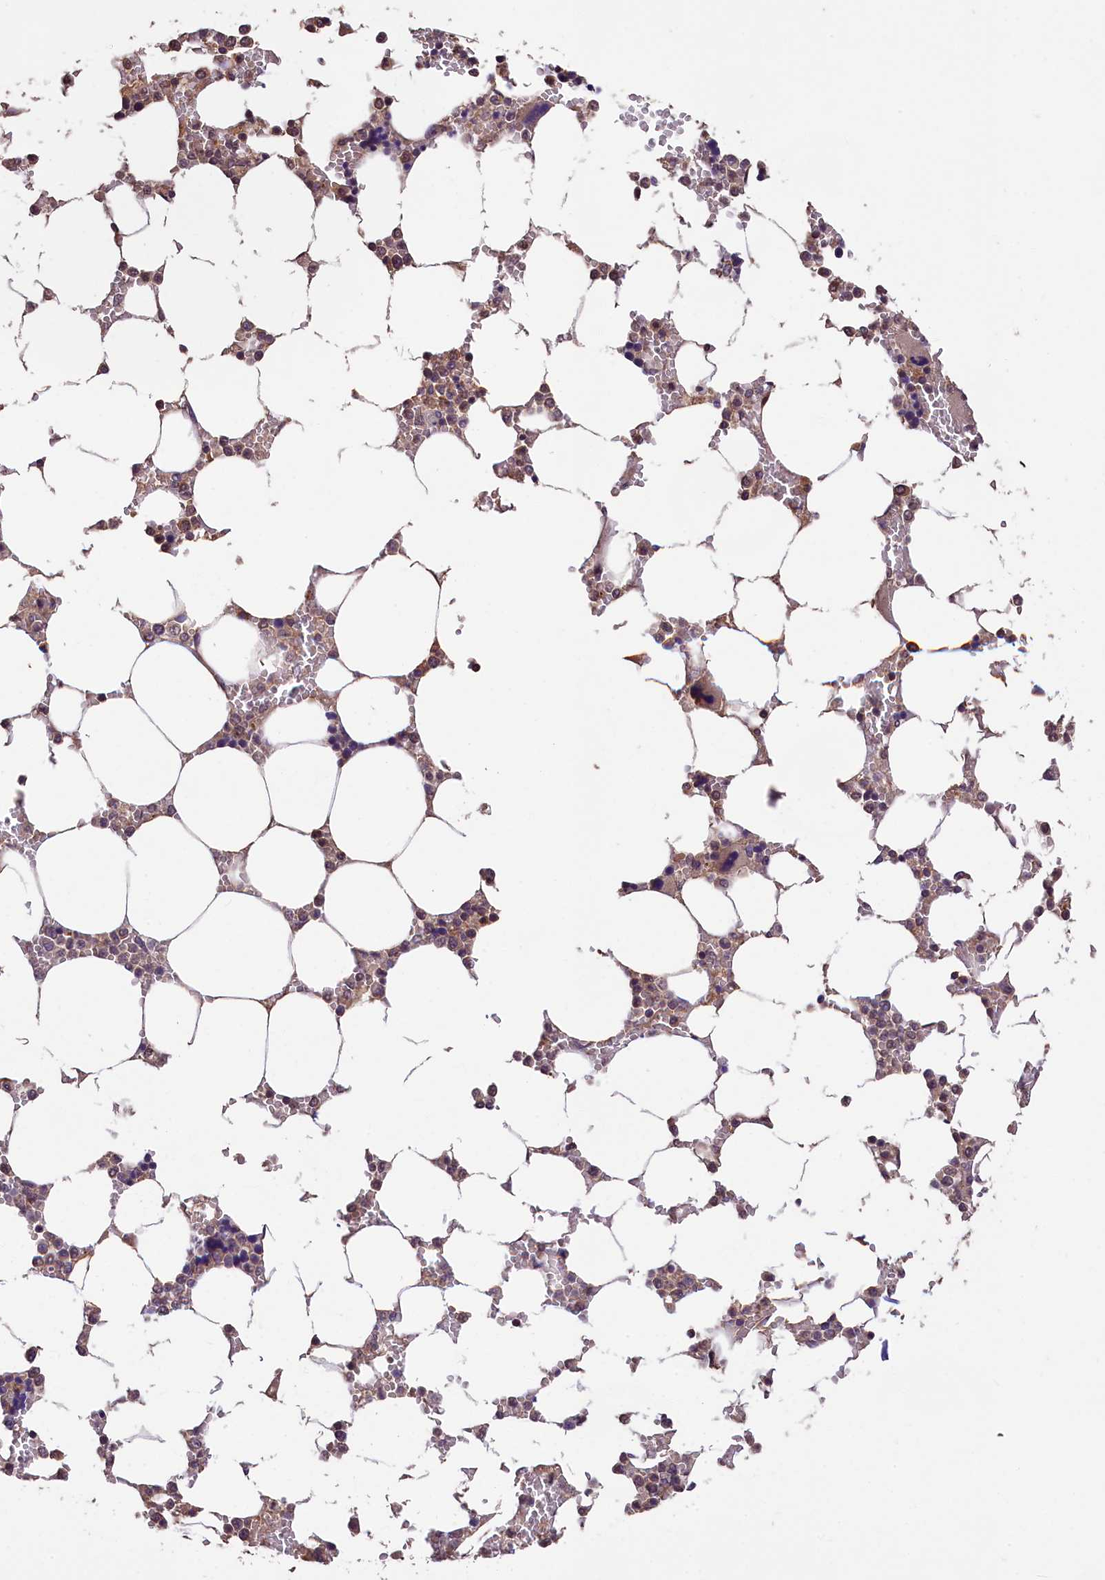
{"staining": {"intensity": "moderate", "quantity": "25%-75%", "location": "cytoplasmic/membranous"}, "tissue": "bone marrow", "cell_type": "Hematopoietic cells", "image_type": "normal", "snomed": [{"axis": "morphology", "description": "Normal tissue, NOS"}, {"axis": "topography", "description": "Bone marrow"}], "caption": "Bone marrow stained for a protein (brown) demonstrates moderate cytoplasmic/membranous positive staining in about 25%-75% of hematopoietic cells.", "gene": "PHAF1", "patient": {"sex": "male", "age": 64}}